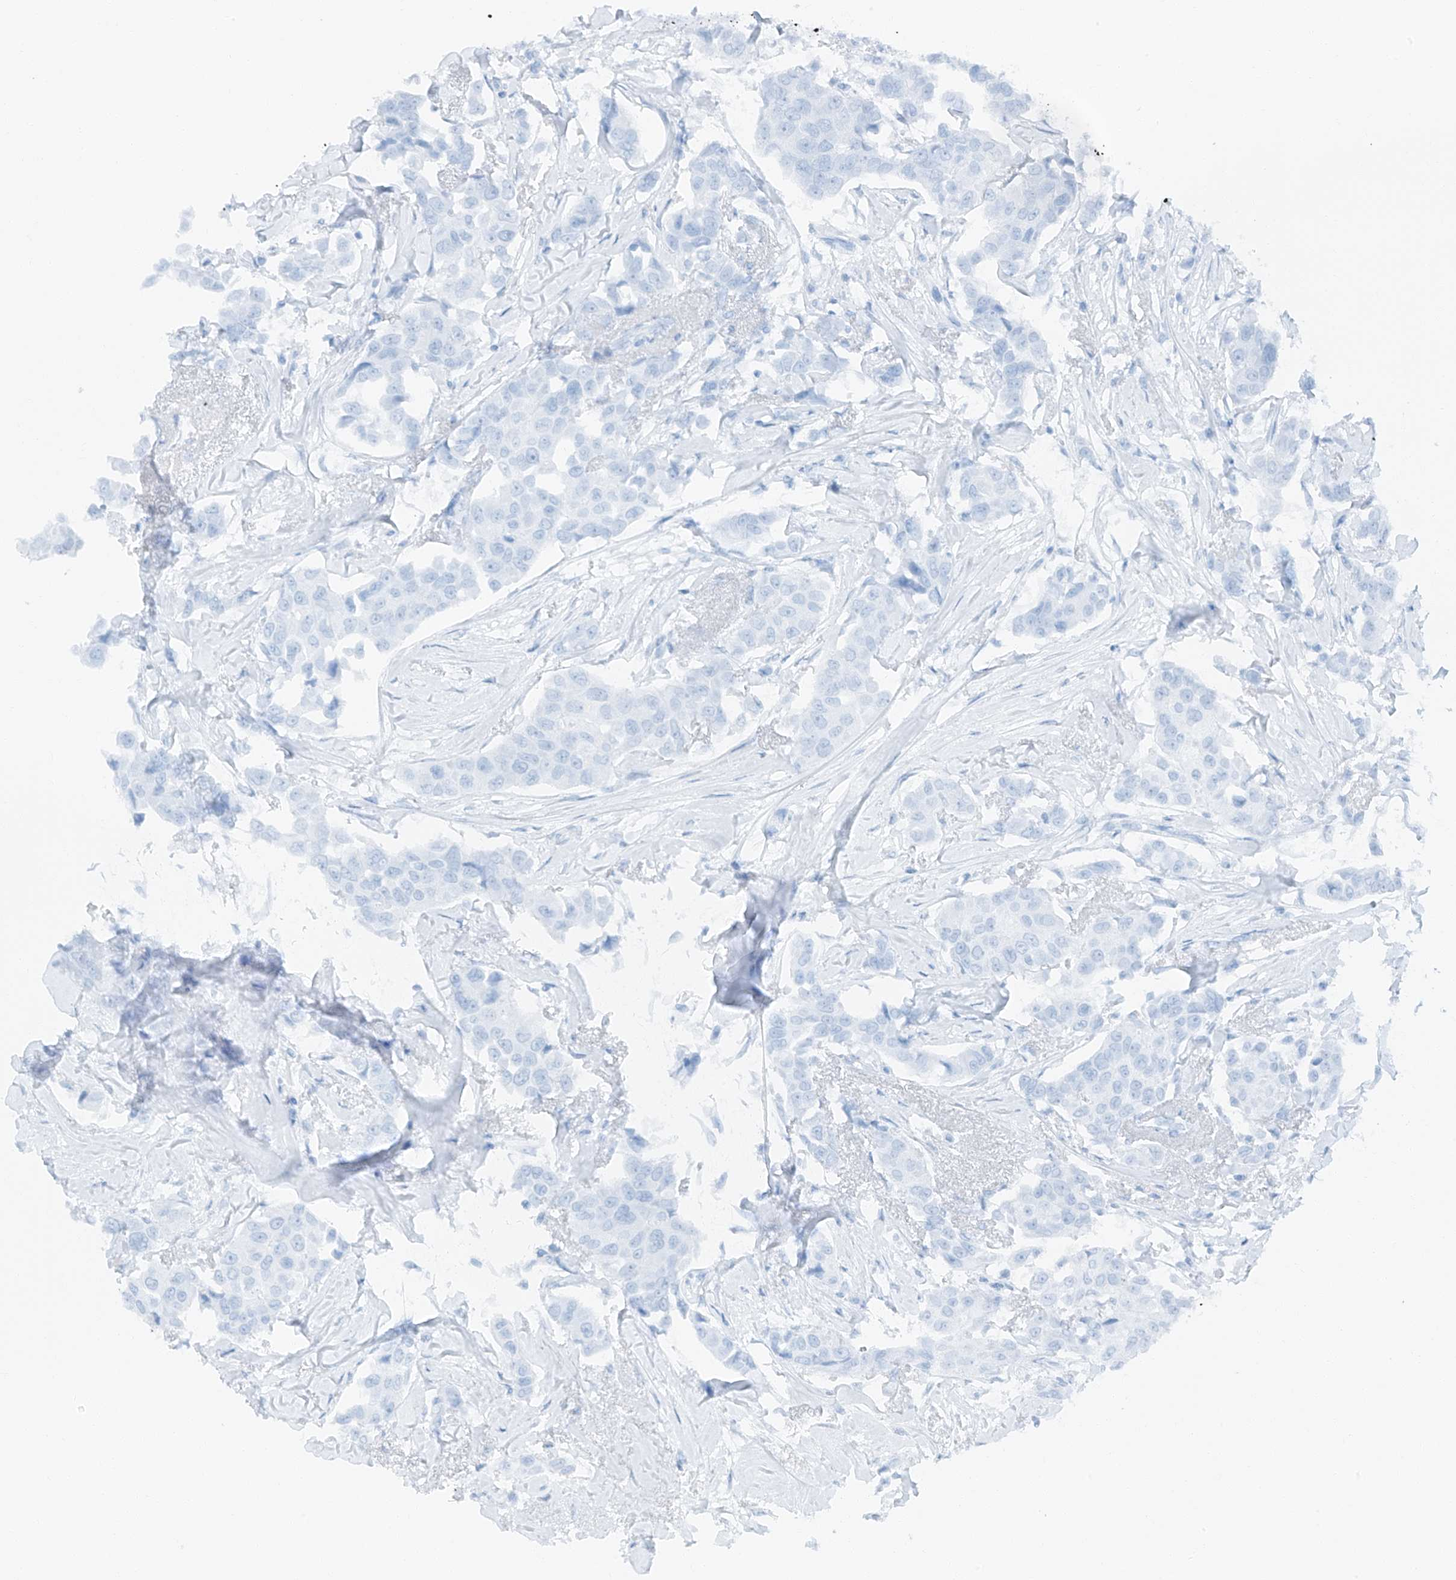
{"staining": {"intensity": "weak", "quantity": "25%-75%", "location": "cytoplasmic/membranous"}, "tissue": "breast cancer", "cell_type": "Tumor cells", "image_type": "cancer", "snomed": [{"axis": "morphology", "description": "Duct carcinoma"}, {"axis": "topography", "description": "Breast"}], "caption": "A brown stain labels weak cytoplasmic/membranous staining of a protein in human breast cancer (invasive ductal carcinoma) tumor cells.", "gene": "CEP162", "patient": {"sex": "female", "age": 80}}